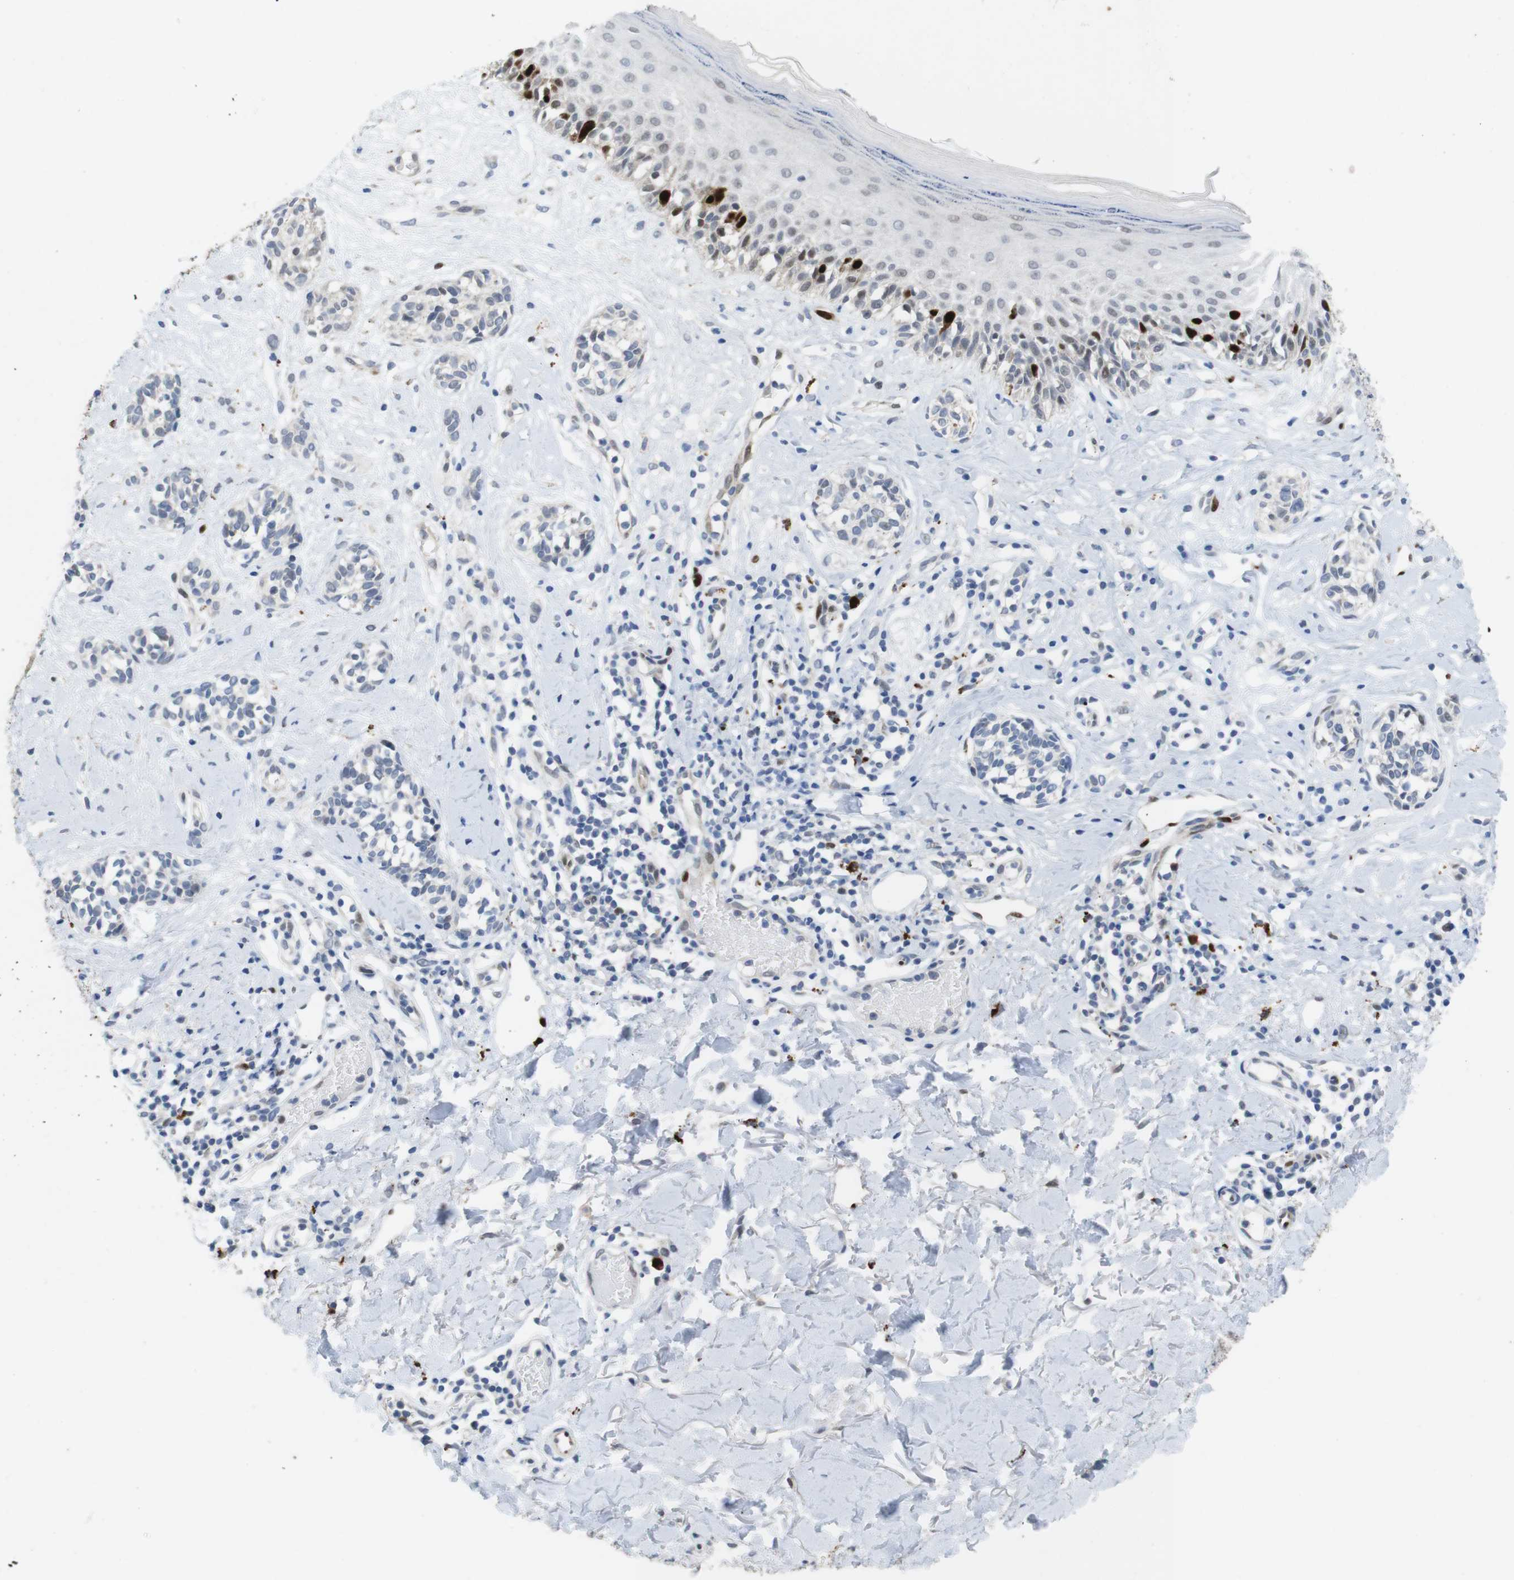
{"staining": {"intensity": "negative", "quantity": "none", "location": "none"}, "tissue": "melanoma", "cell_type": "Tumor cells", "image_type": "cancer", "snomed": [{"axis": "morphology", "description": "Malignant melanoma, NOS"}, {"axis": "topography", "description": "Skin"}], "caption": "Malignant melanoma was stained to show a protein in brown. There is no significant positivity in tumor cells. (Immunohistochemistry (ihc), brightfield microscopy, high magnification).", "gene": "KPNA2", "patient": {"sex": "male", "age": 64}}